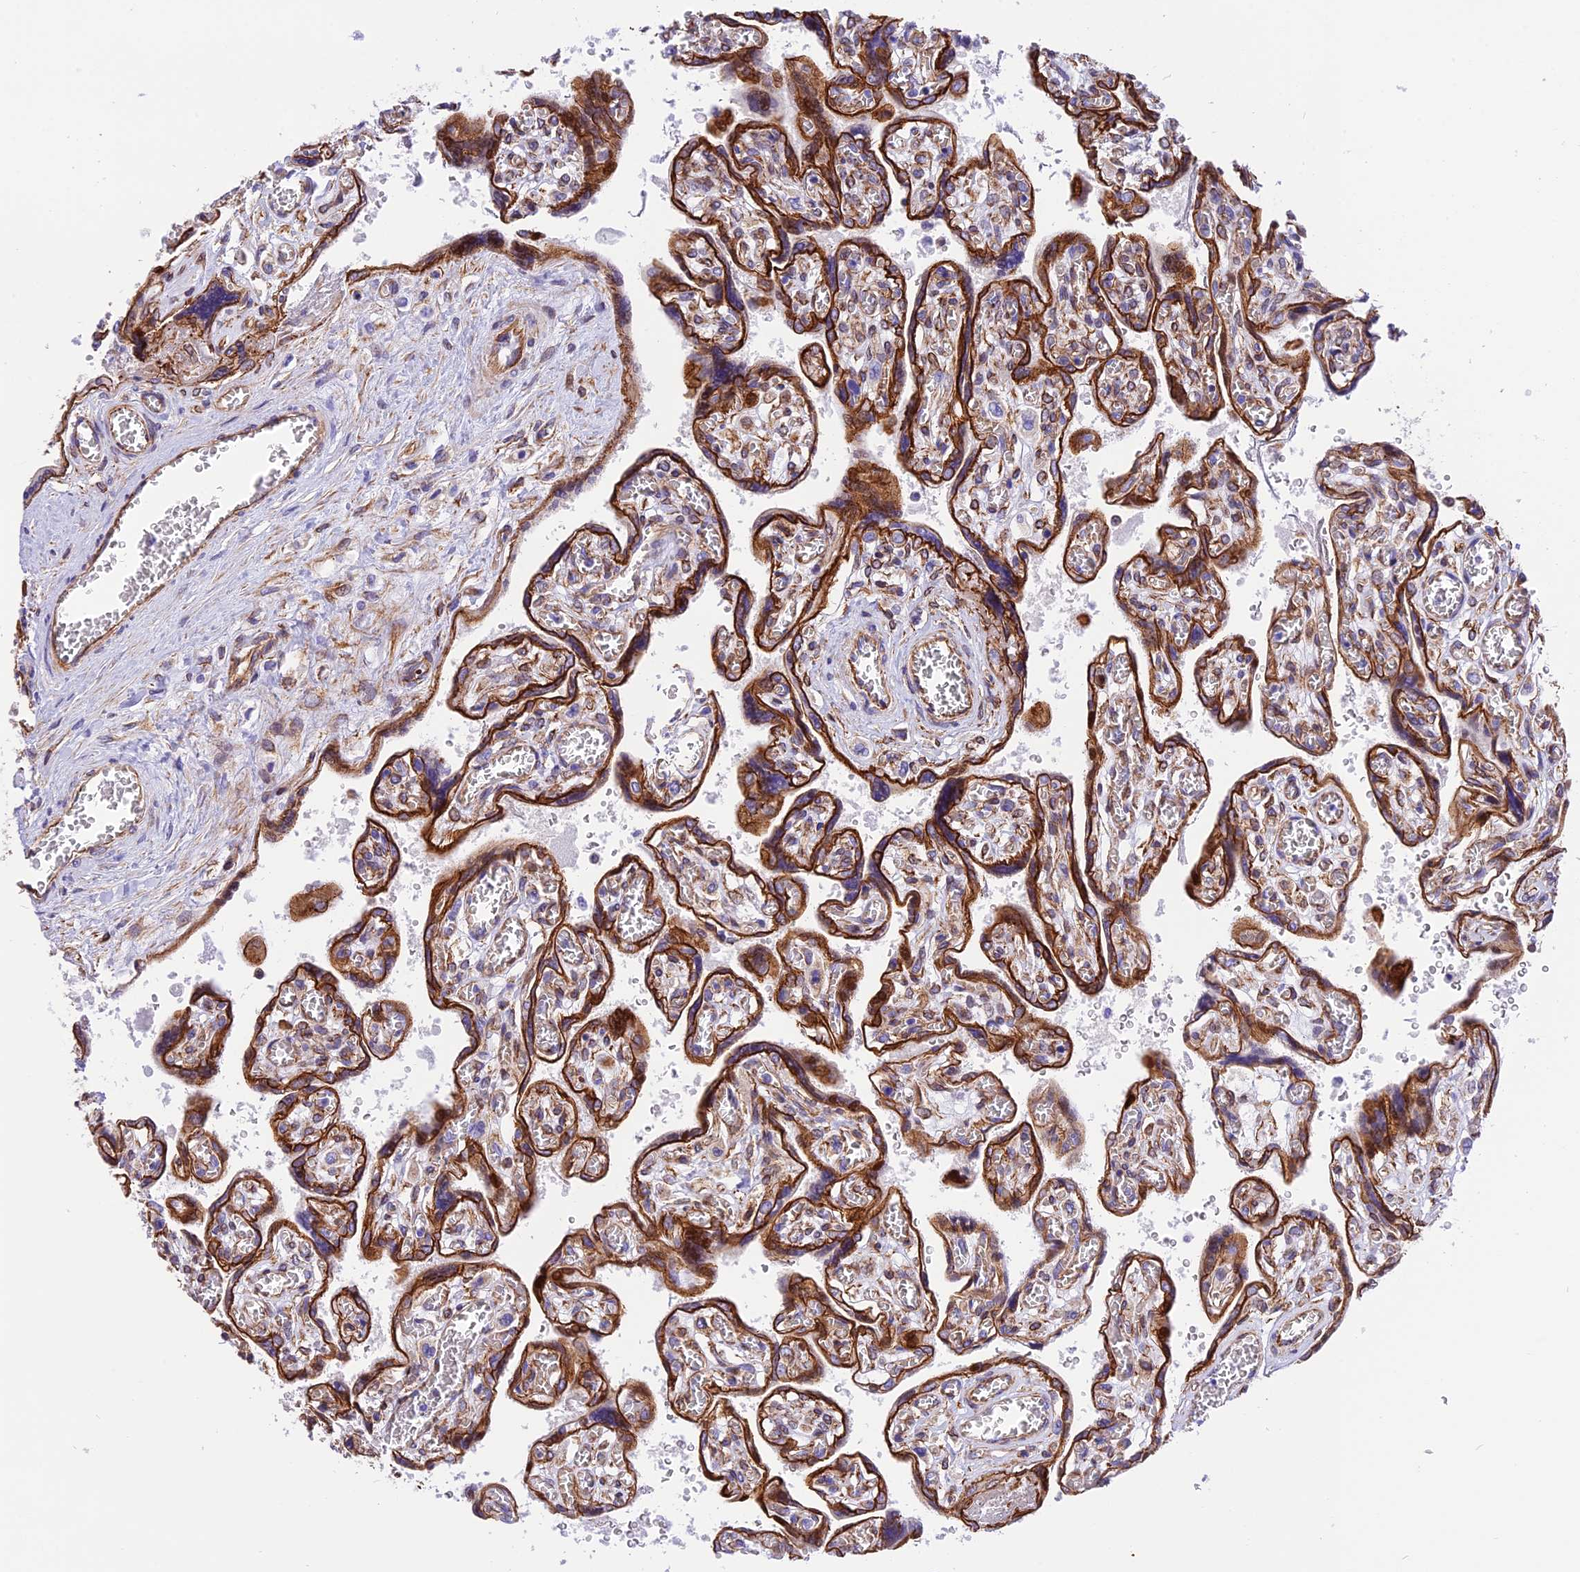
{"staining": {"intensity": "strong", "quantity": ">75%", "location": "cytoplasmic/membranous,nuclear"}, "tissue": "placenta", "cell_type": "Trophoblastic cells", "image_type": "normal", "snomed": [{"axis": "morphology", "description": "Normal tissue, NOS"}, {"axis": "topography", "description": "Placenta"}], "caption": "Immunohistochemistry (IHC) of unremarkable human placenta displays high levels of strong cytoplasmic/membranous,nuclear expression in about >75% of trophoblastic cells.", "gene": "R3HDM4", "patient": {"sex": "female", "age": 39}}